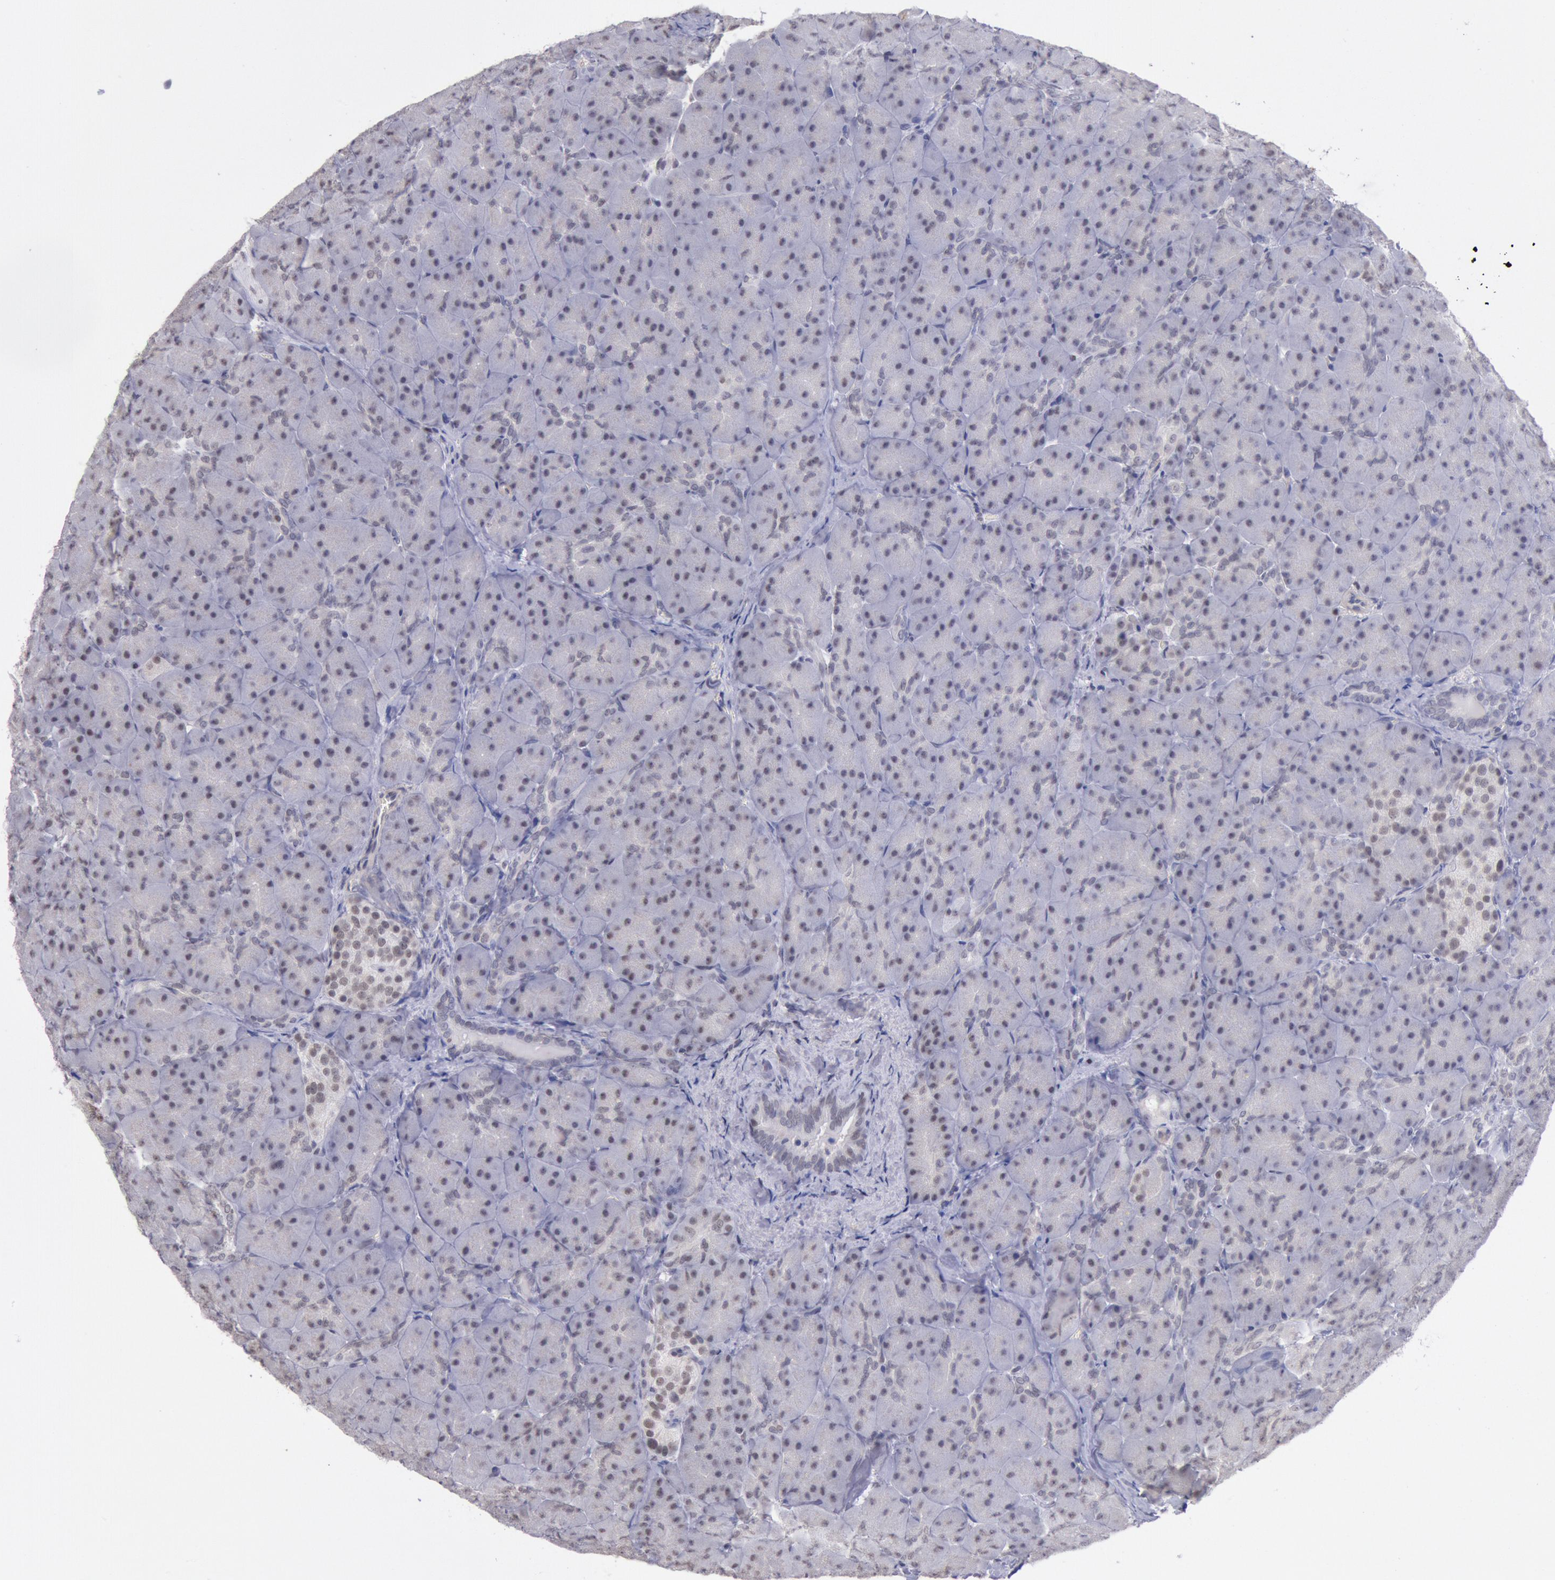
{"staining": {"intensity": "negative", "quantity": "none", "location": "none"}, "tissue": "pancreas", "cell_type": "Exocrine glandular cells", "image_type": "normal", "snomed": [{"axis": "morphology", "description": "Normal tissue, NOS"}, {"axis": "topography", "description": "Pancreas"}], "caption": "This image is of normal pancreas stained with immunohistochemistry (IHC) to label a protein in brown with the nuclei are counter-stained blue. There is no positivity in exocrine glandular cells.", "gene": "MYH6", "patient": {"sex": "male", "age": 66}}